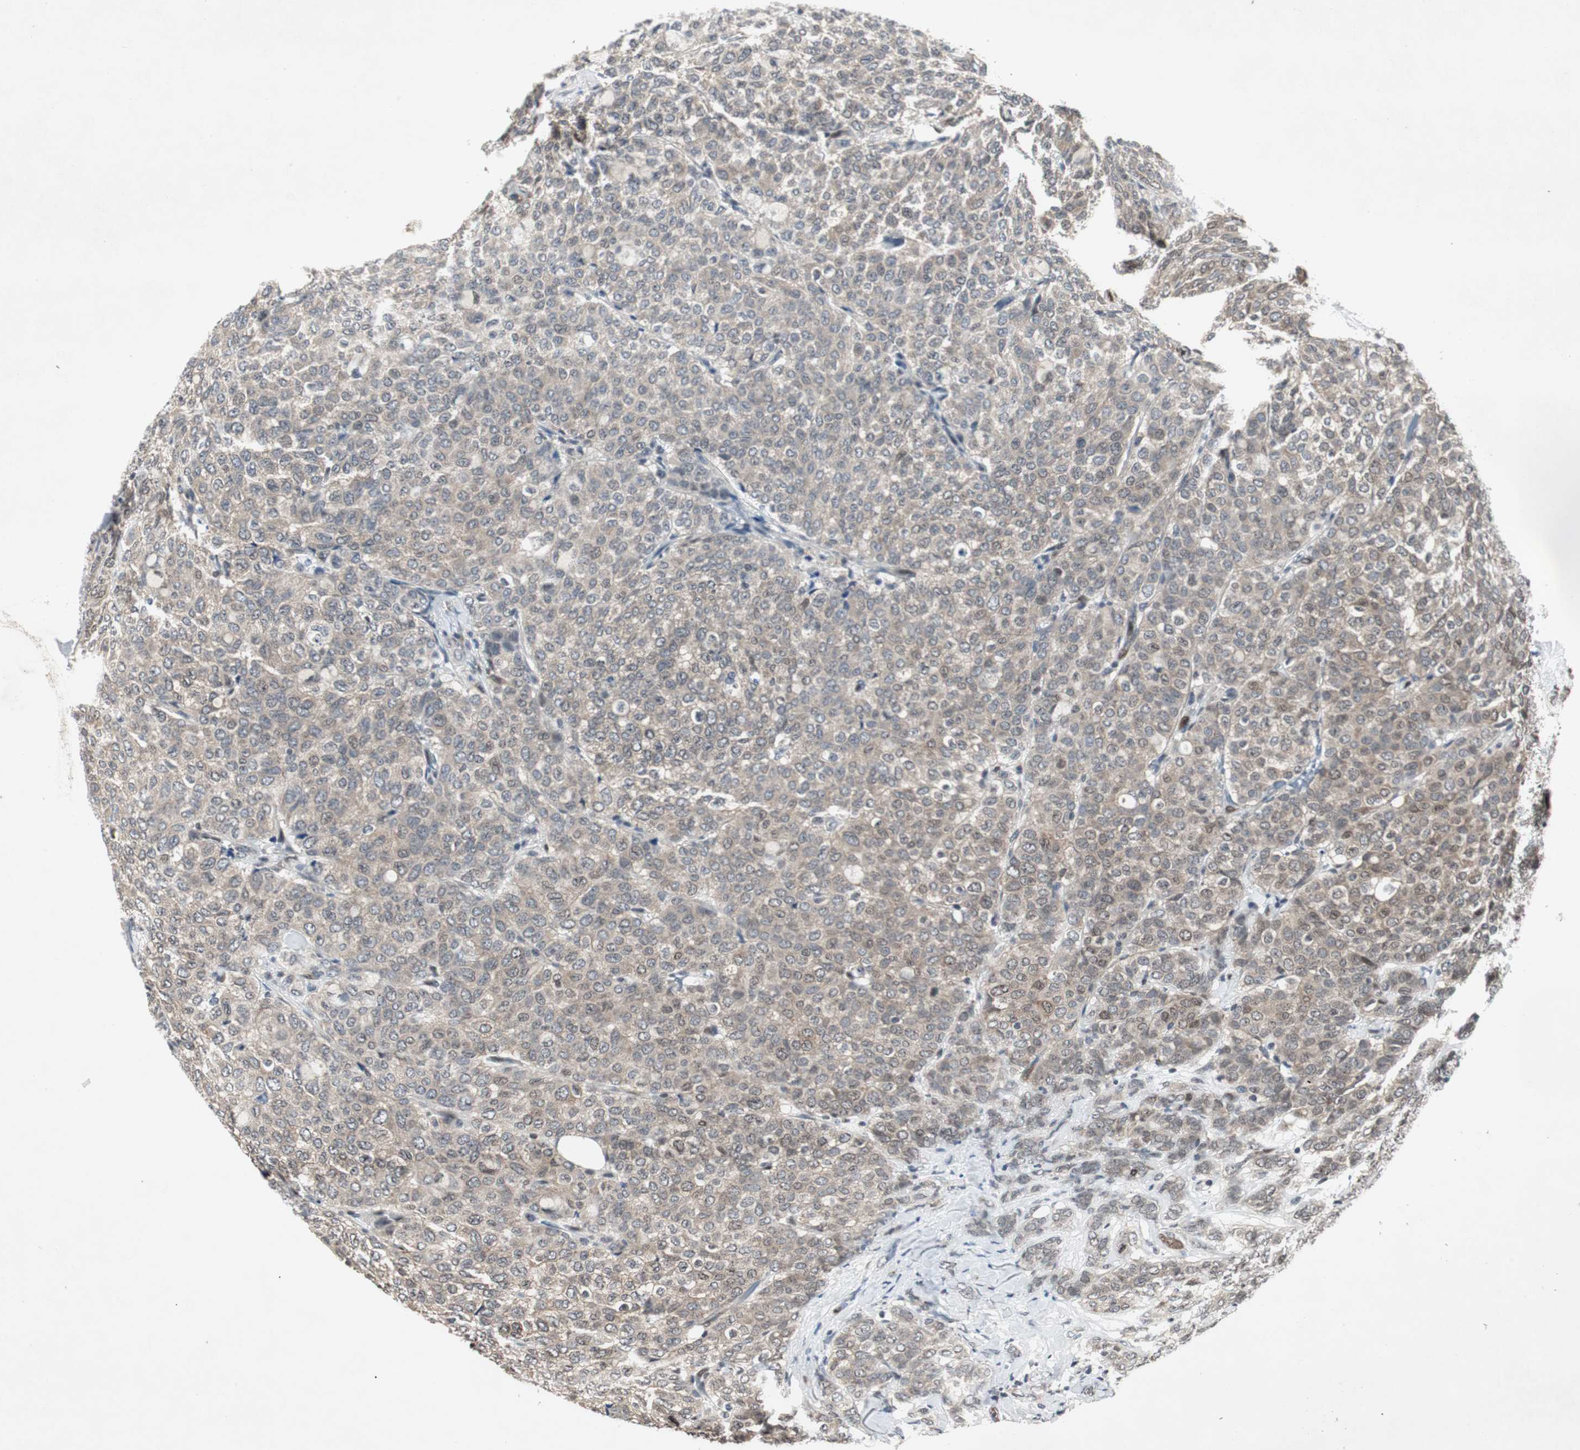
{"staining": {"intensity": "weak", "quantity": ">75%", "location": "cytoplasmic/membranous"}, "tissue": "breast cancer", "cell_type": "Tumor cells", "image_type": "cancer", "snomed": [{"axis": "morphology", "description": "Lobular carcinoma"}, {"axis": "topography", "description": "Breast"}], "caption": "Immunohistochemistry (DAB) staining of breast lobular carcinoma shows weak cytoplasmic/membranous protein staining in about >75% of tumor cells. Nuclei are stained in blue.", "gene": "SMAD1", "patient": {"sex": "female", "age": 60}}